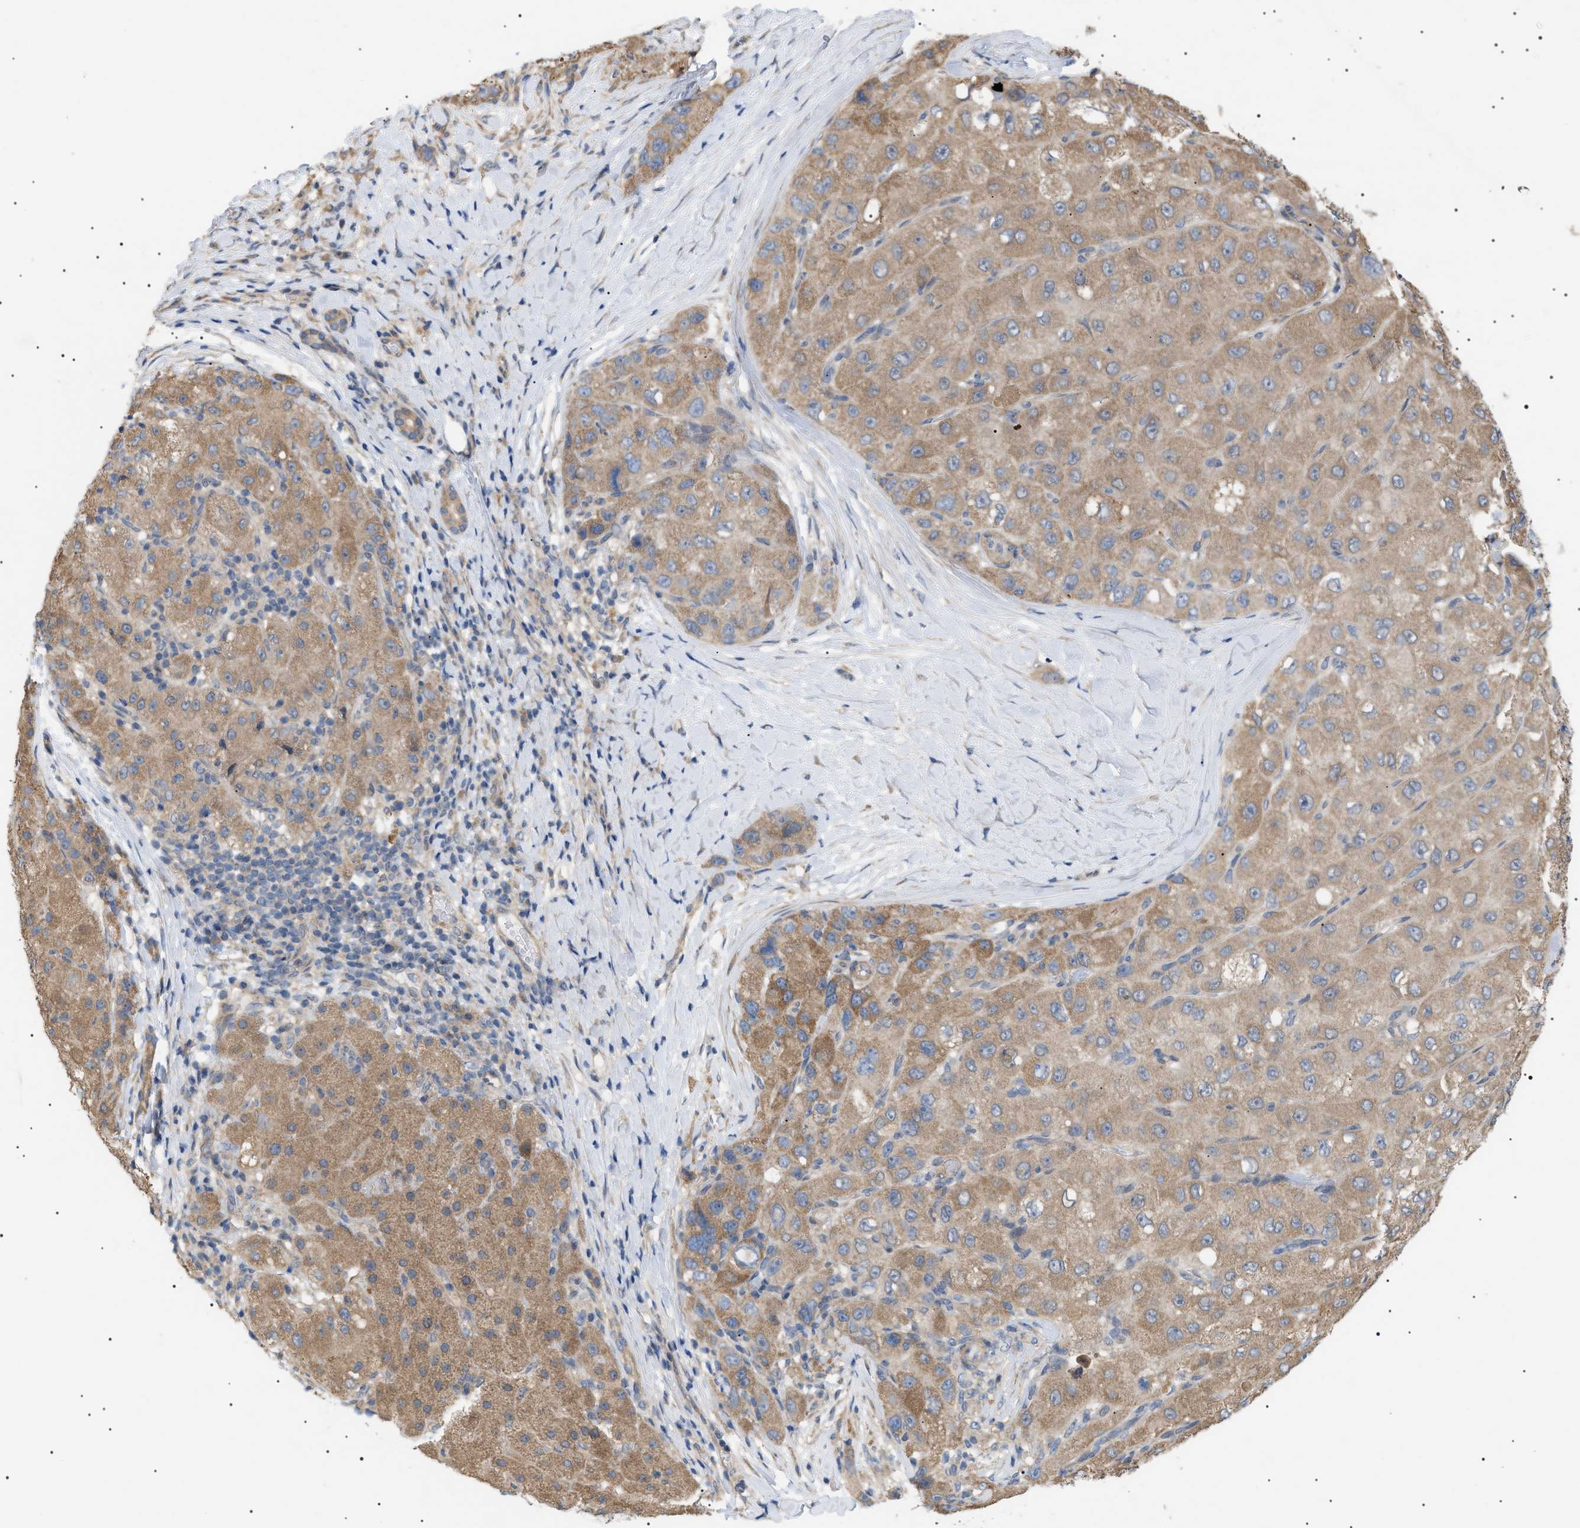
{"staining": {"intensity": "moderate", "quantity": "25%-75%", "location": "cytoplasmic/membranous"}, "tissue": "liver cancer", "cell_type": "Tumor cells", "image_type": "cancer", "snomed": [{"axis": "morphology", "description": "Carcinoma, Hepatocellular, NOS"}, {"axis": "topography", "description": "Liver"}], "caption": "IHC micrograph of human hepatocellular carcinoma (liver) stained for a protein (brown), which displays medium levels of moderate cytoplasmic/membranous staining in about 25%-75% of tumor cells.", "gene": "IRS2", "patient": {"sex": "male", "age": 80}}